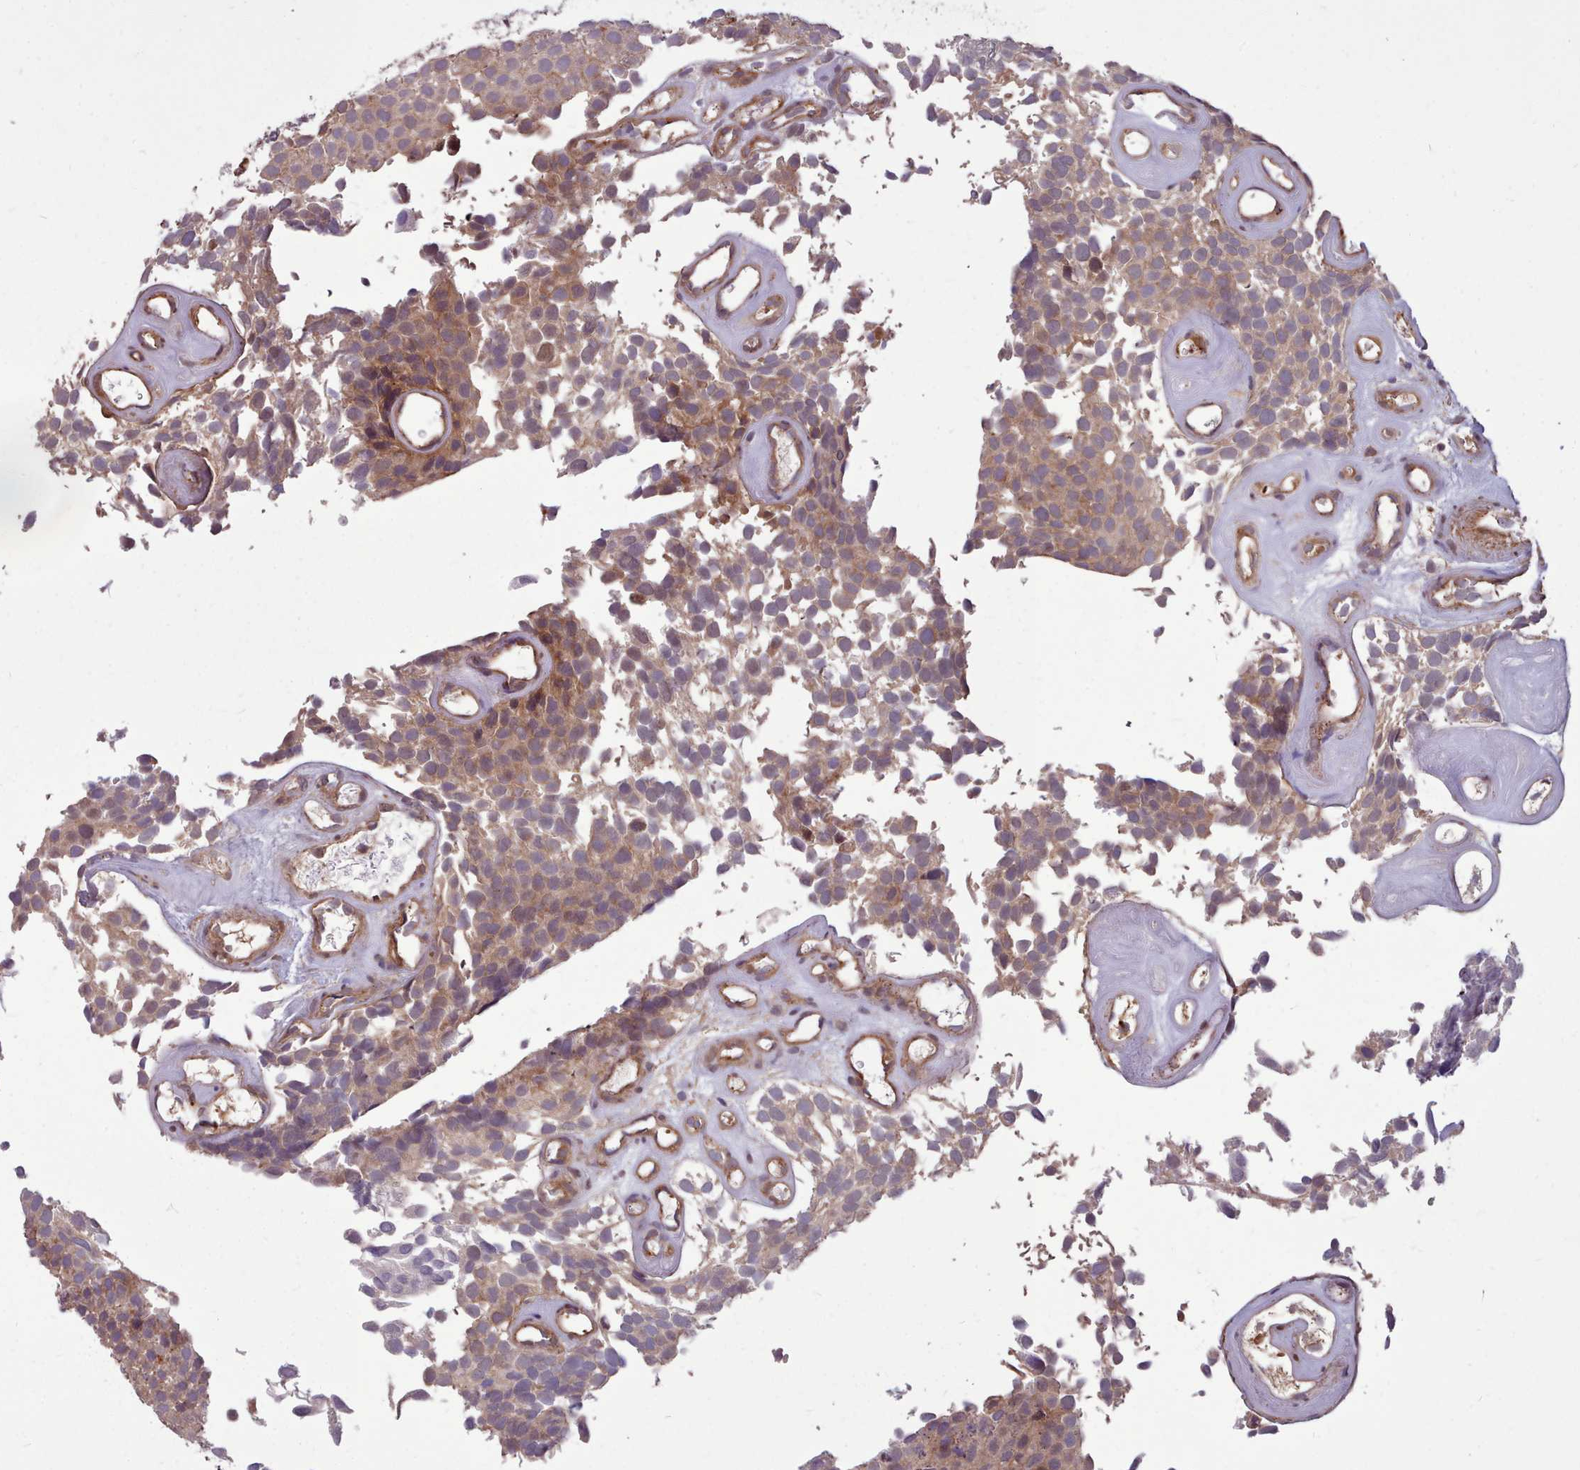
{"staining": {"intensity": "moderate", "quantity": ">75%", "location": "cytoplasmic/membranous"}, "tissue": "urothelial cancer", "cell_type": "Tumor cells", "image_type": "cancer", "snomed": [{"axis": "morphology", "description": "Urothelial carcinoma, Low grade"}, {"axis": "topography", "description": "Urinary bladder"}], "caption": "This micrograph exhibits urothelial cancer stained with IHC to label a protein in brown. The cytoplasmic/membranous of tumor cells show moderate positivity for the protein. Nuclei are counter-stained blue.", "gene": "STUB1", "patient": {"sex": "male", "age": 89}}